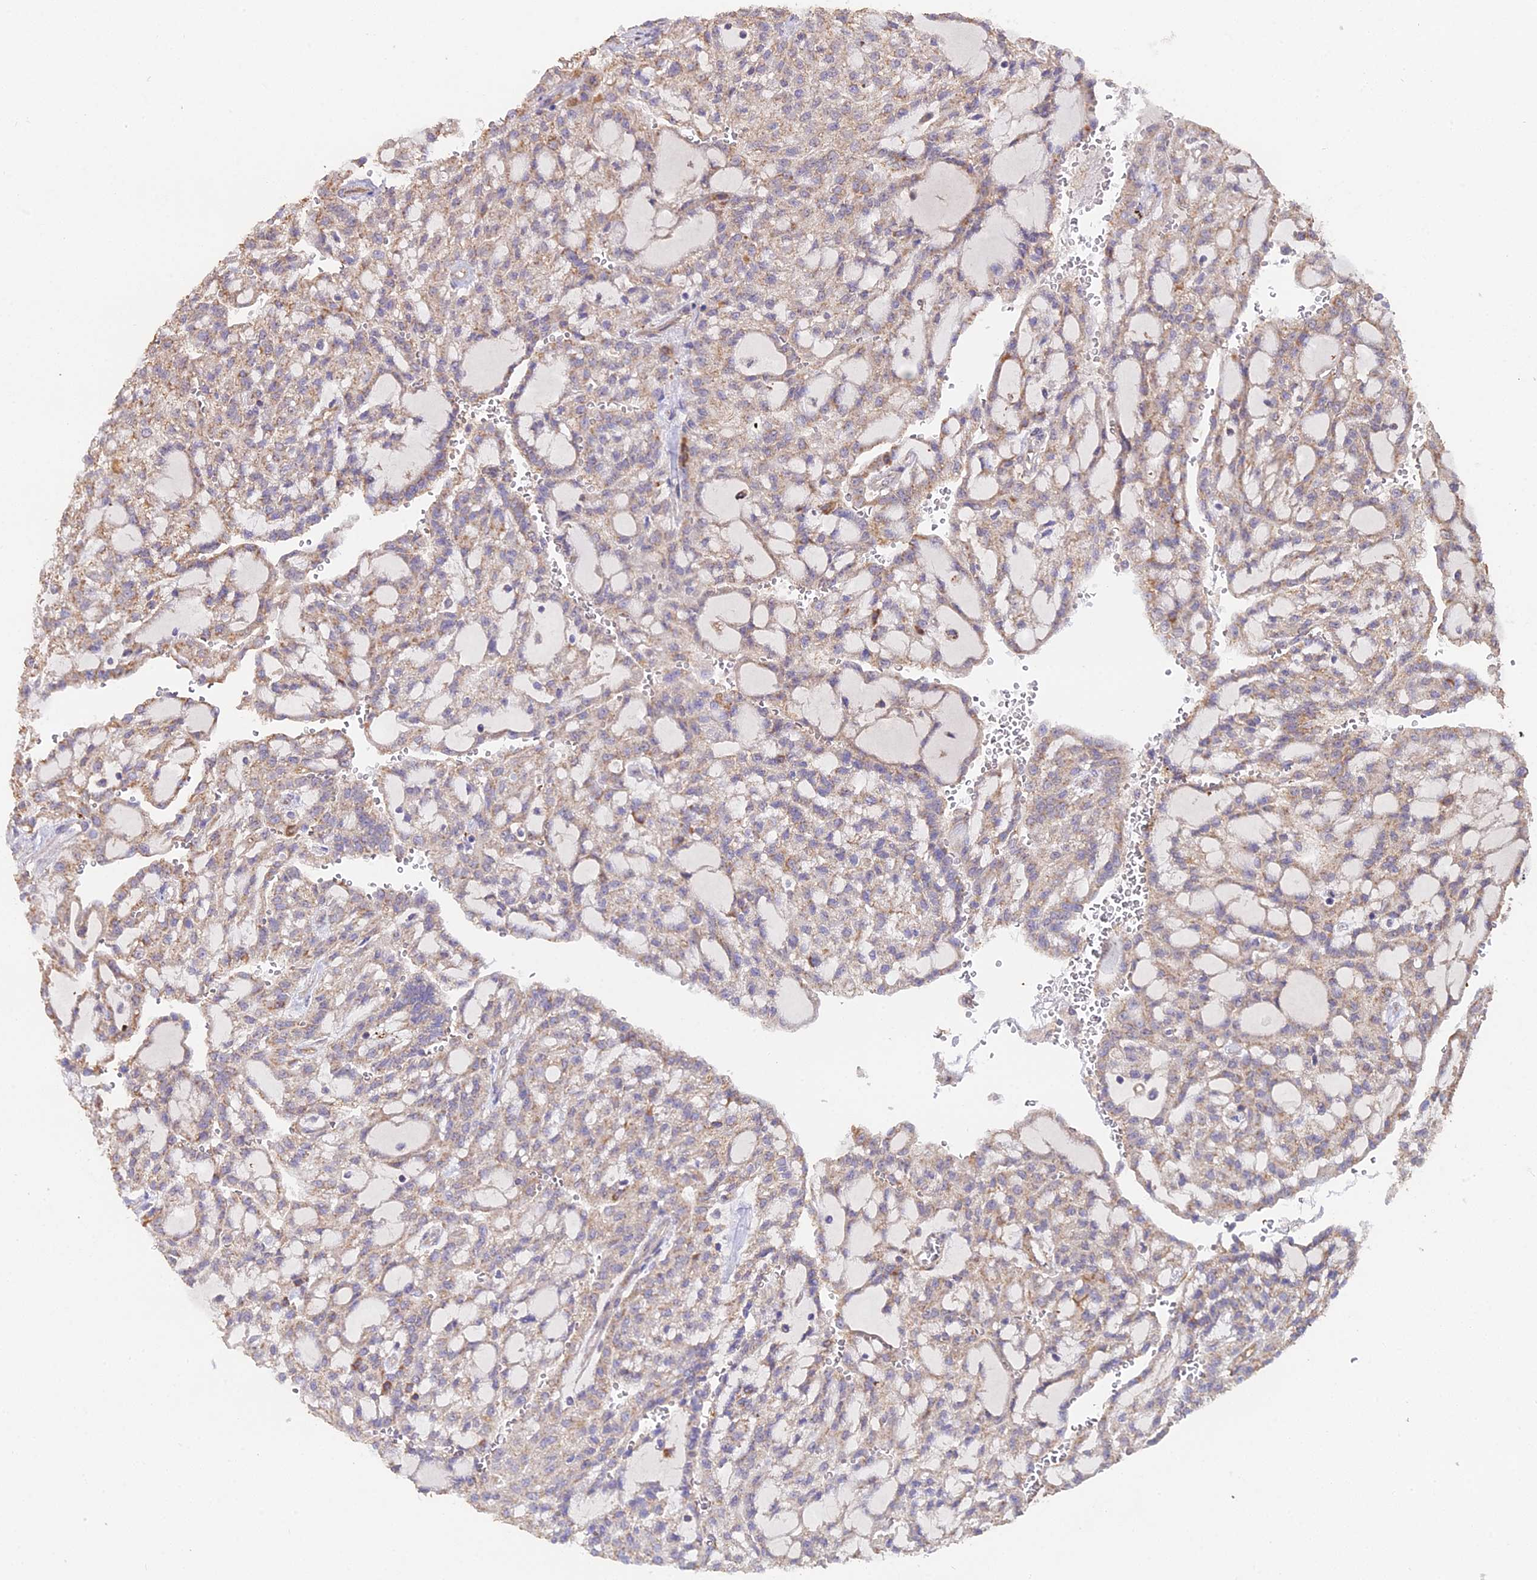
{"staining": {"intensity": "weak", "quantity": "25%-75%", "location": "cytoplasmic/membranous"}, "tissue": "renal cancer", "cell_type": "Tumor cells", "image_type": "cancer", "snomed": [{"axis": "morphology", "description": "Adenocarcinoma, NOS"}, {"axis": "topography", "description": "Kidney"}], "caption": "Protein staining by immunohistochemistry (IHC) shows weak cytoplasmic/membranous positivity in approximately 25%-75% of tumor cells in renal cancer.", "gene": "METTL13", "patient": {"sex": "male", "age": 63}}